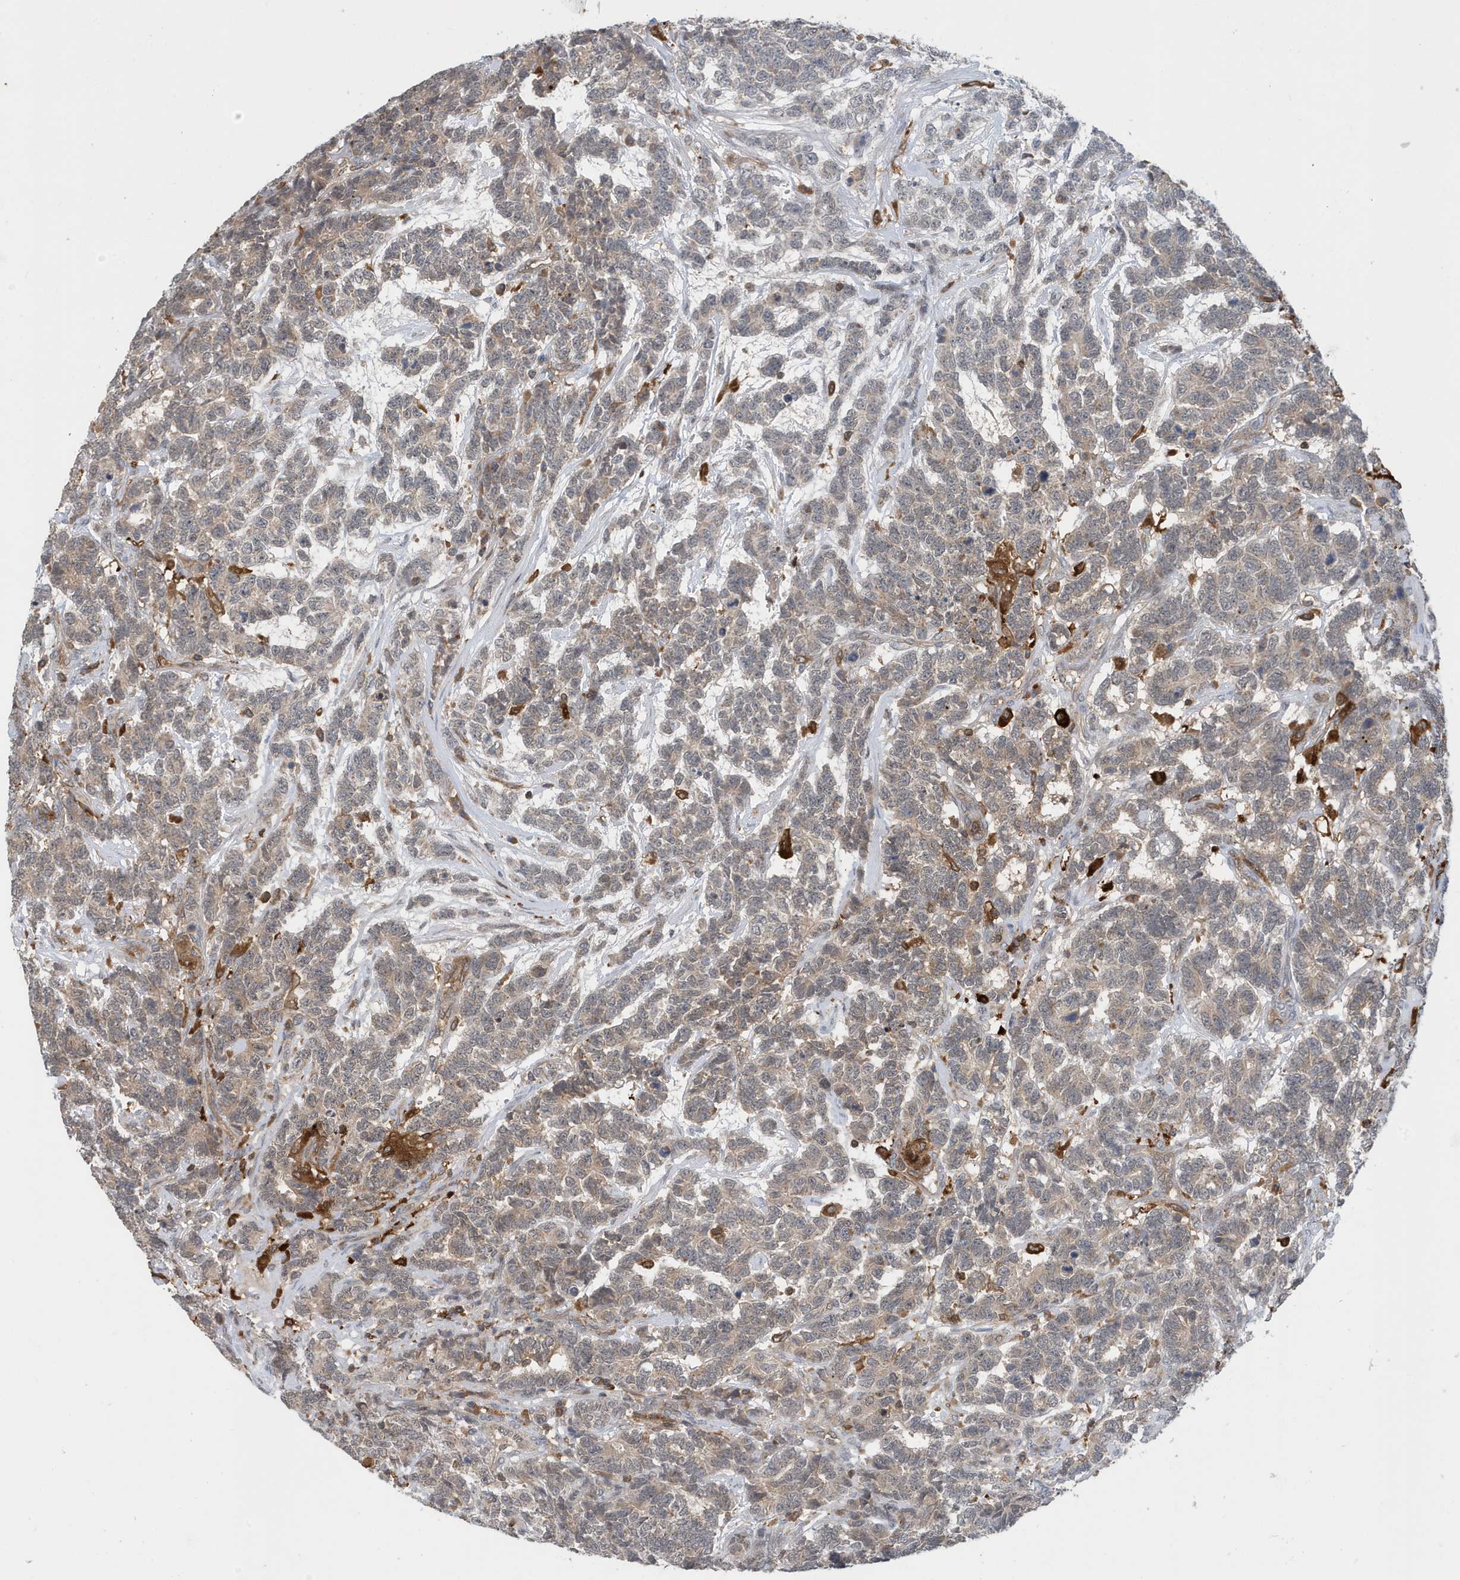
{"staining": {"intensity": "negative", "quantity": "none", "location": "none"}, "tissue": "testis cancer", "cell_type": "Tumor cells", "image_type": "cancer", "snomed": [{"axis": "morphology", "description": "Carcinoma, Embryonal, NOS"}, {"axis": "topography", "description": "Testis"}], "caption": "Testis cancer was stained to show a protein in brown. There is no significant expression in tumor cells.", "gene": "NSUN3", "patient": {"sex": "male", "age": 26}}